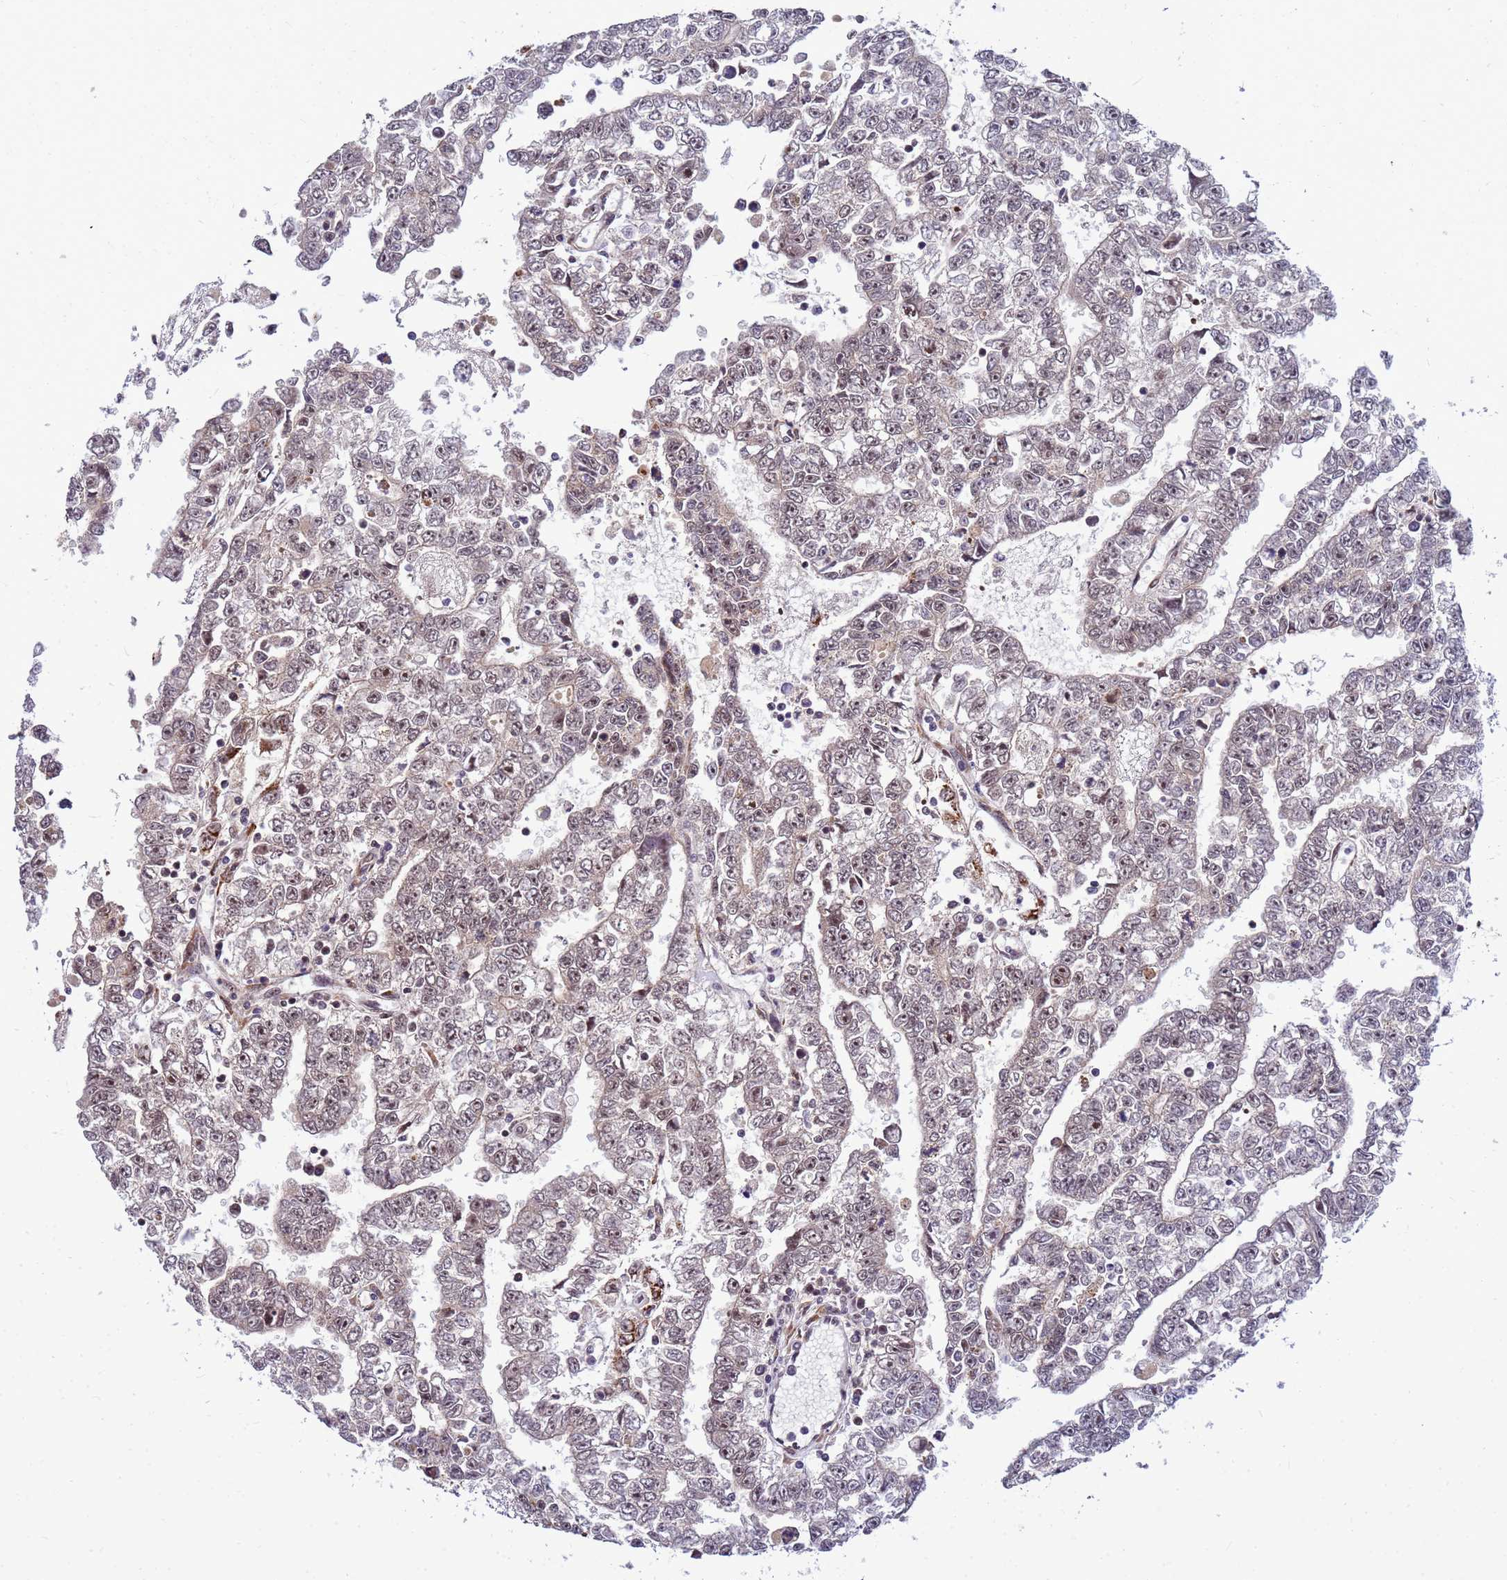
{"staining": {"intensity": "weak", "quantity": "25%-75%", "location": "nuclear"}, "tissue": "testis cancer", "cell_type": "Tumor cells", "image_type": "cancer", "snomed": [{"axis": "morphology", "description": "Carcinoma, Embryonal, NOS"}, {"axis": "topography", "description": "Testis"}], "caption": "Weak nuclear expression is seen in approximately 25%-75% of tumor cells in testis cancer (embryonal carcinoma).", "gene": "NCBP2", "patient": {"sex": "male", "age": 25}}